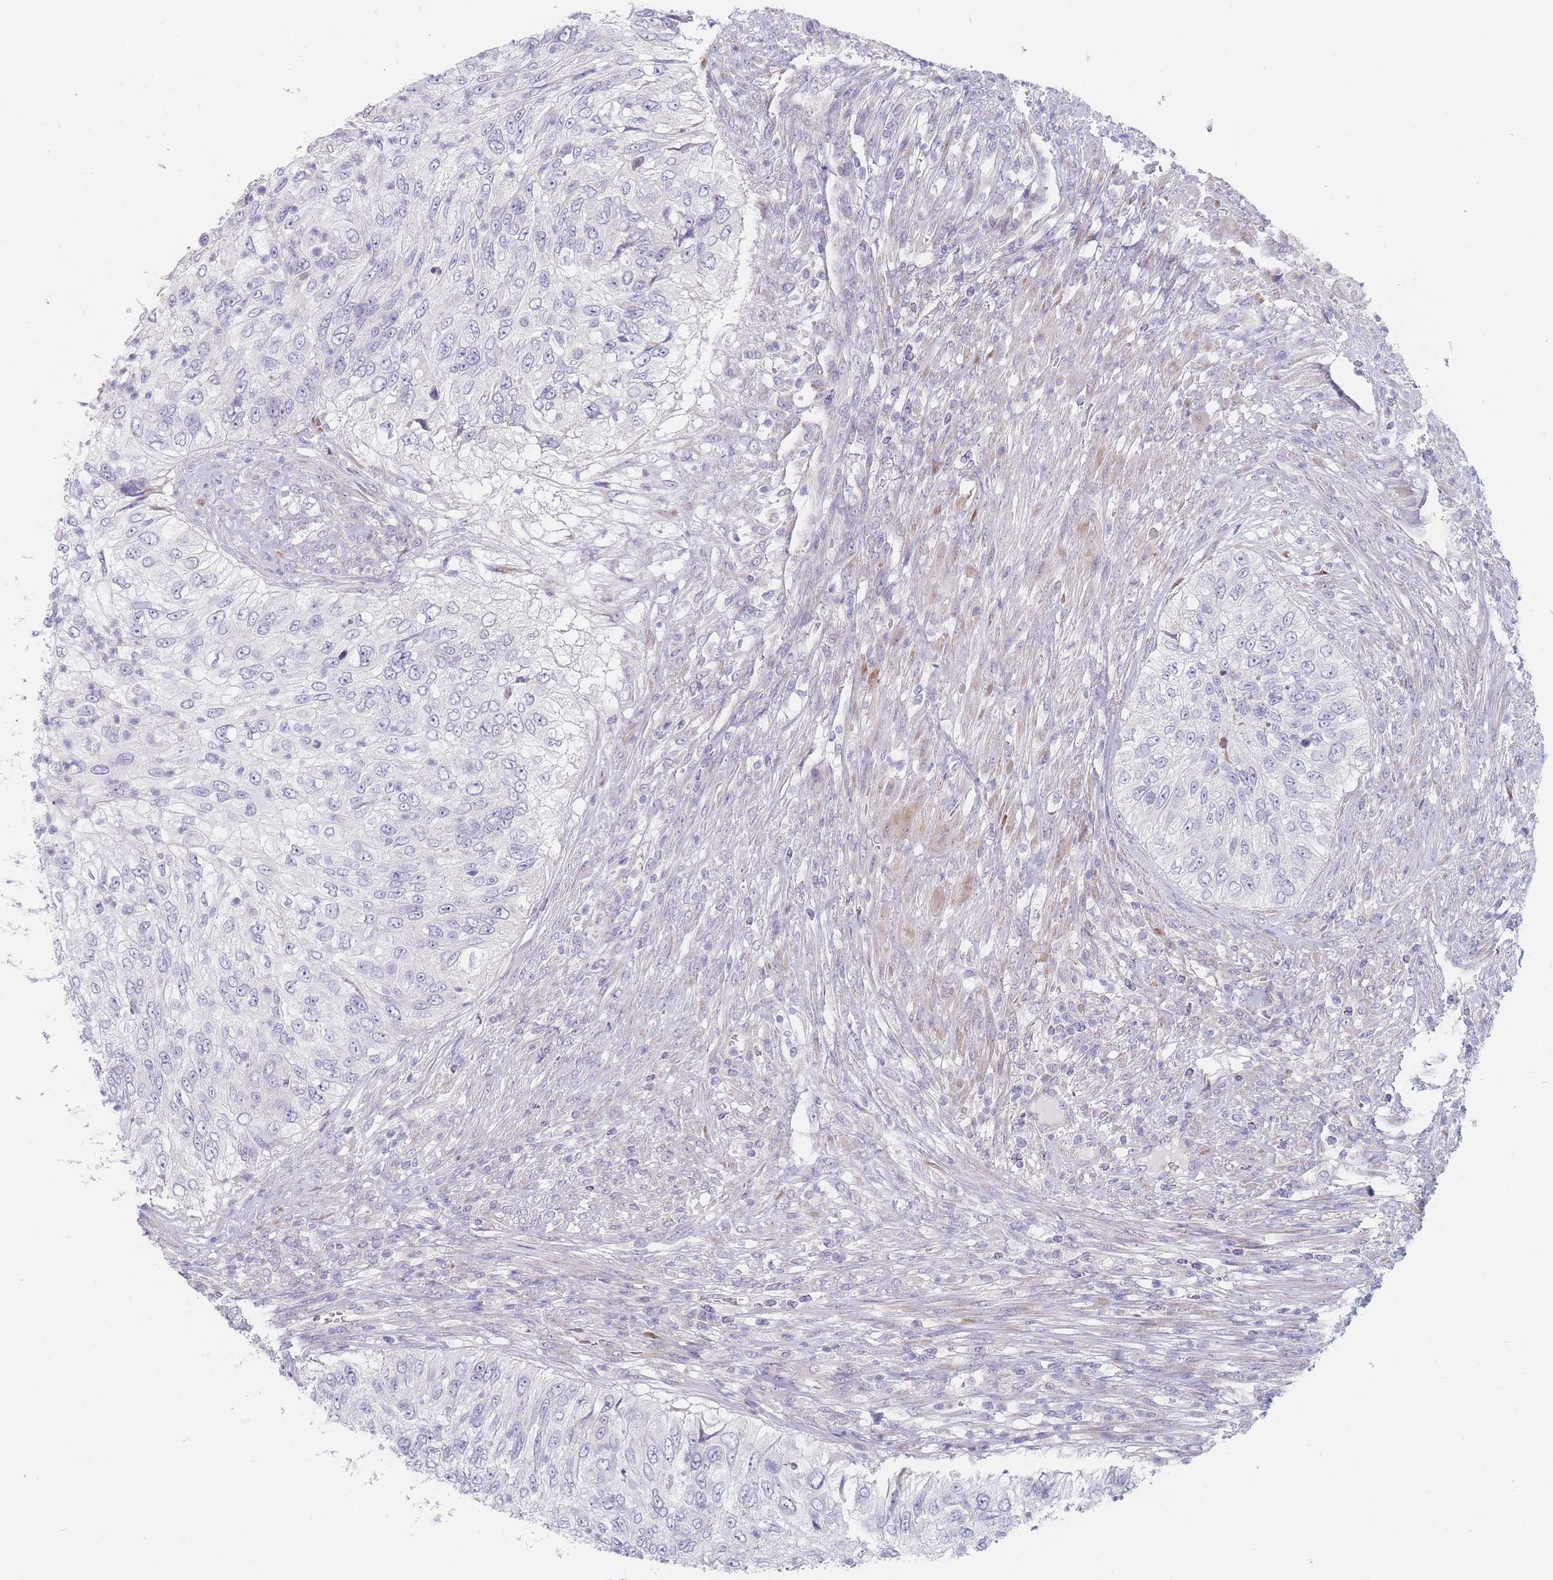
{"staining": {"intensity": "negative", "quantity": "none", "location": "none"}, "tissue": "urothelial cancer", "cell_type": "Tumor cells", "image_type": "cancer", "snomed": [{"axis": "morphology", "description": "Urothelial carcinoma, High grade"}, {"axis": "topography", "description": "Urinary bladder"}], "caption": "This is an immunohistochemistry histopathology image of human urothelial cancer. There is no positivity in tumor cells.", "gene": "SPATS1", "patient": {"sex": "female", "age": 60}}